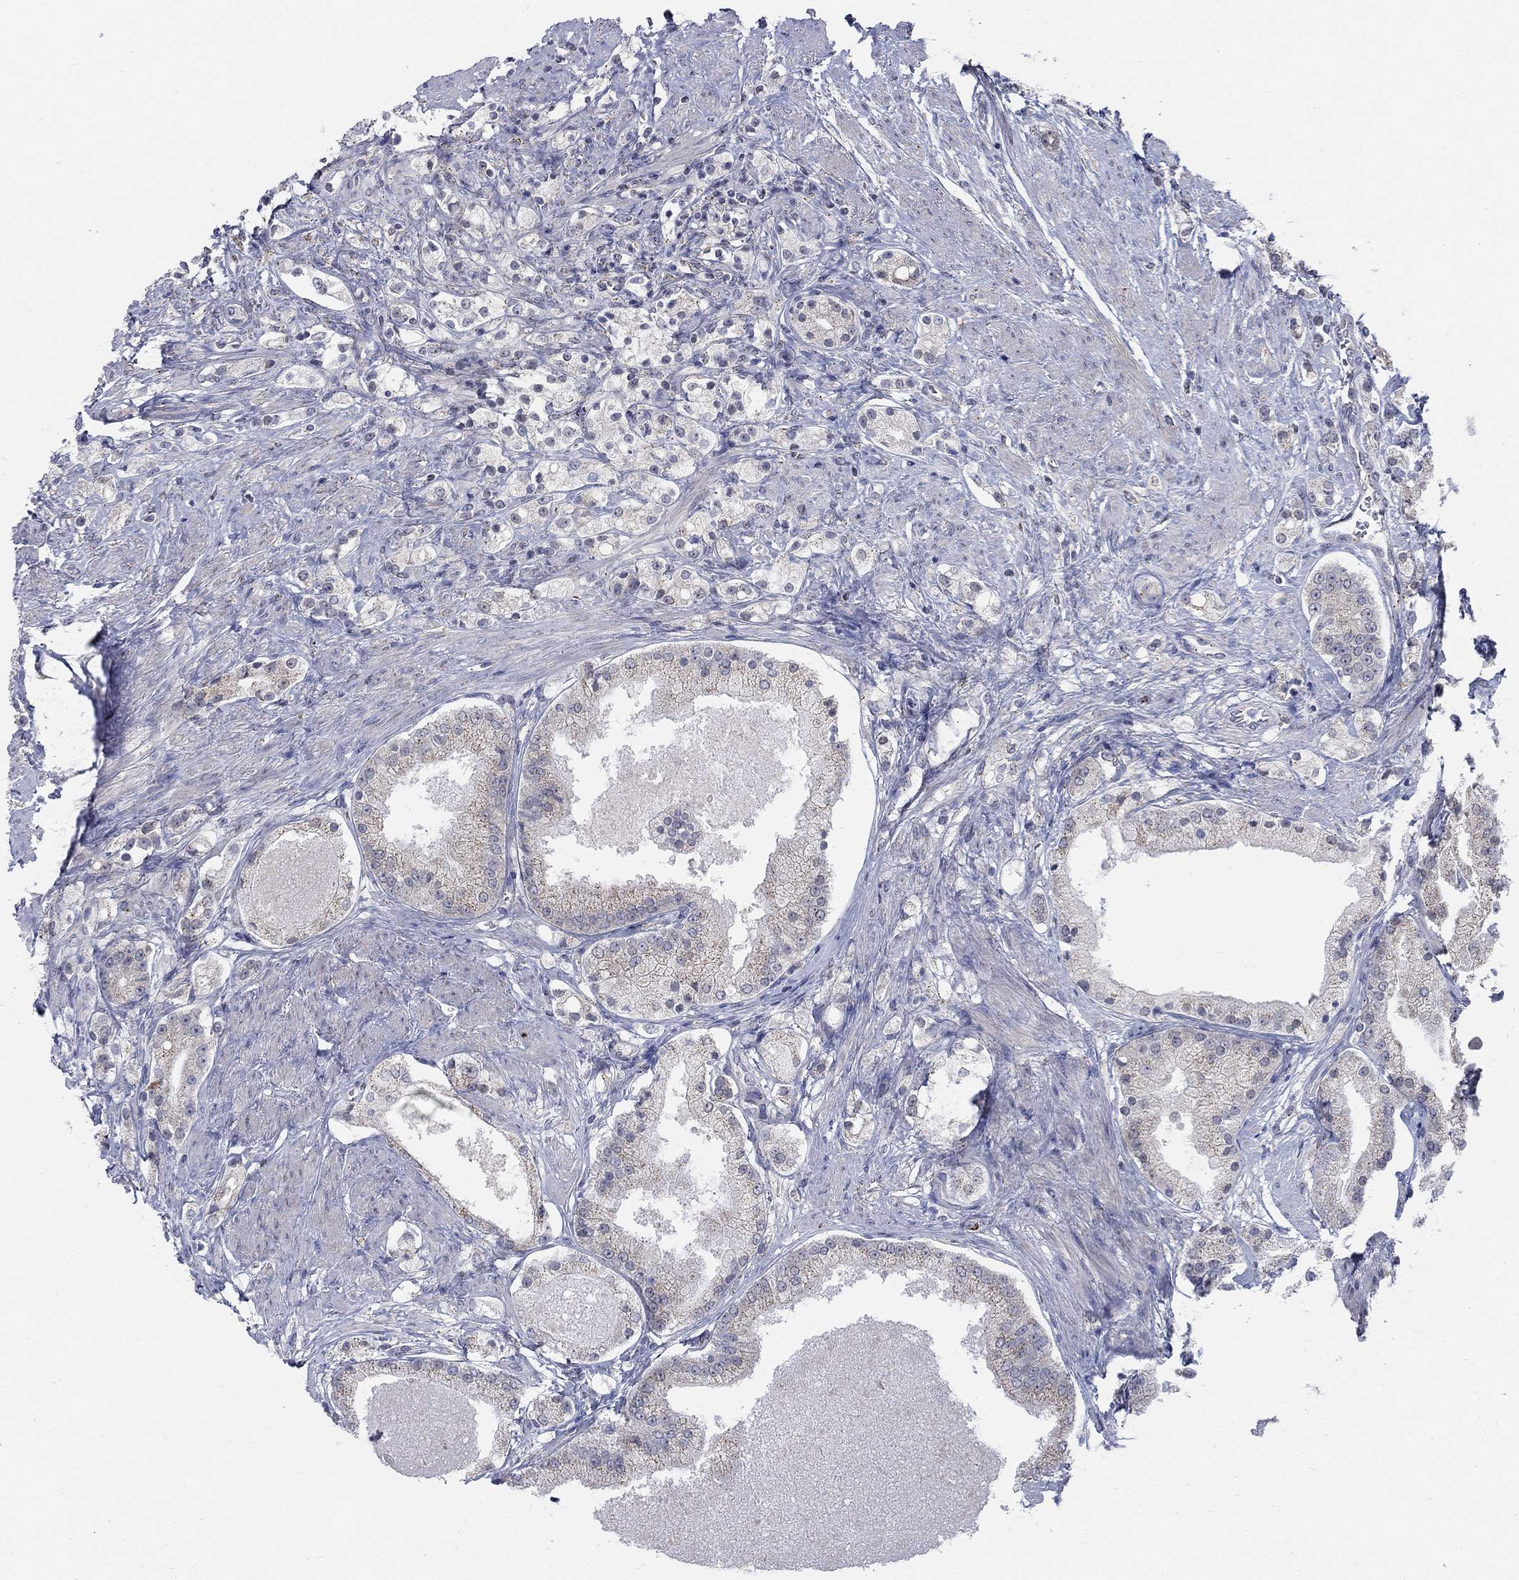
{"staining": {"intensity": "weak", "quantity": "25%-75%", "location": "cytoplasmic/membranous"}, "tissue": "prostate cancer", "cell_type": "Tumor cells", "image_type": "cancer", "snomed": [{"axis": "morphology", "description": "Adenocarcinoma, NOS"}, {"axis": "topography", "description": "Prostate and seminal vesicle, NOS"}, {"axis": "topography", "description": "Prostate"}], "caption": "Prostate adenocarcinoma stained for a protein demonstrates weak cytoplasmic/membranous positivity in tumor cells.", "gene": "PANK3", "patient": {"sex": "male", "age": 67}}